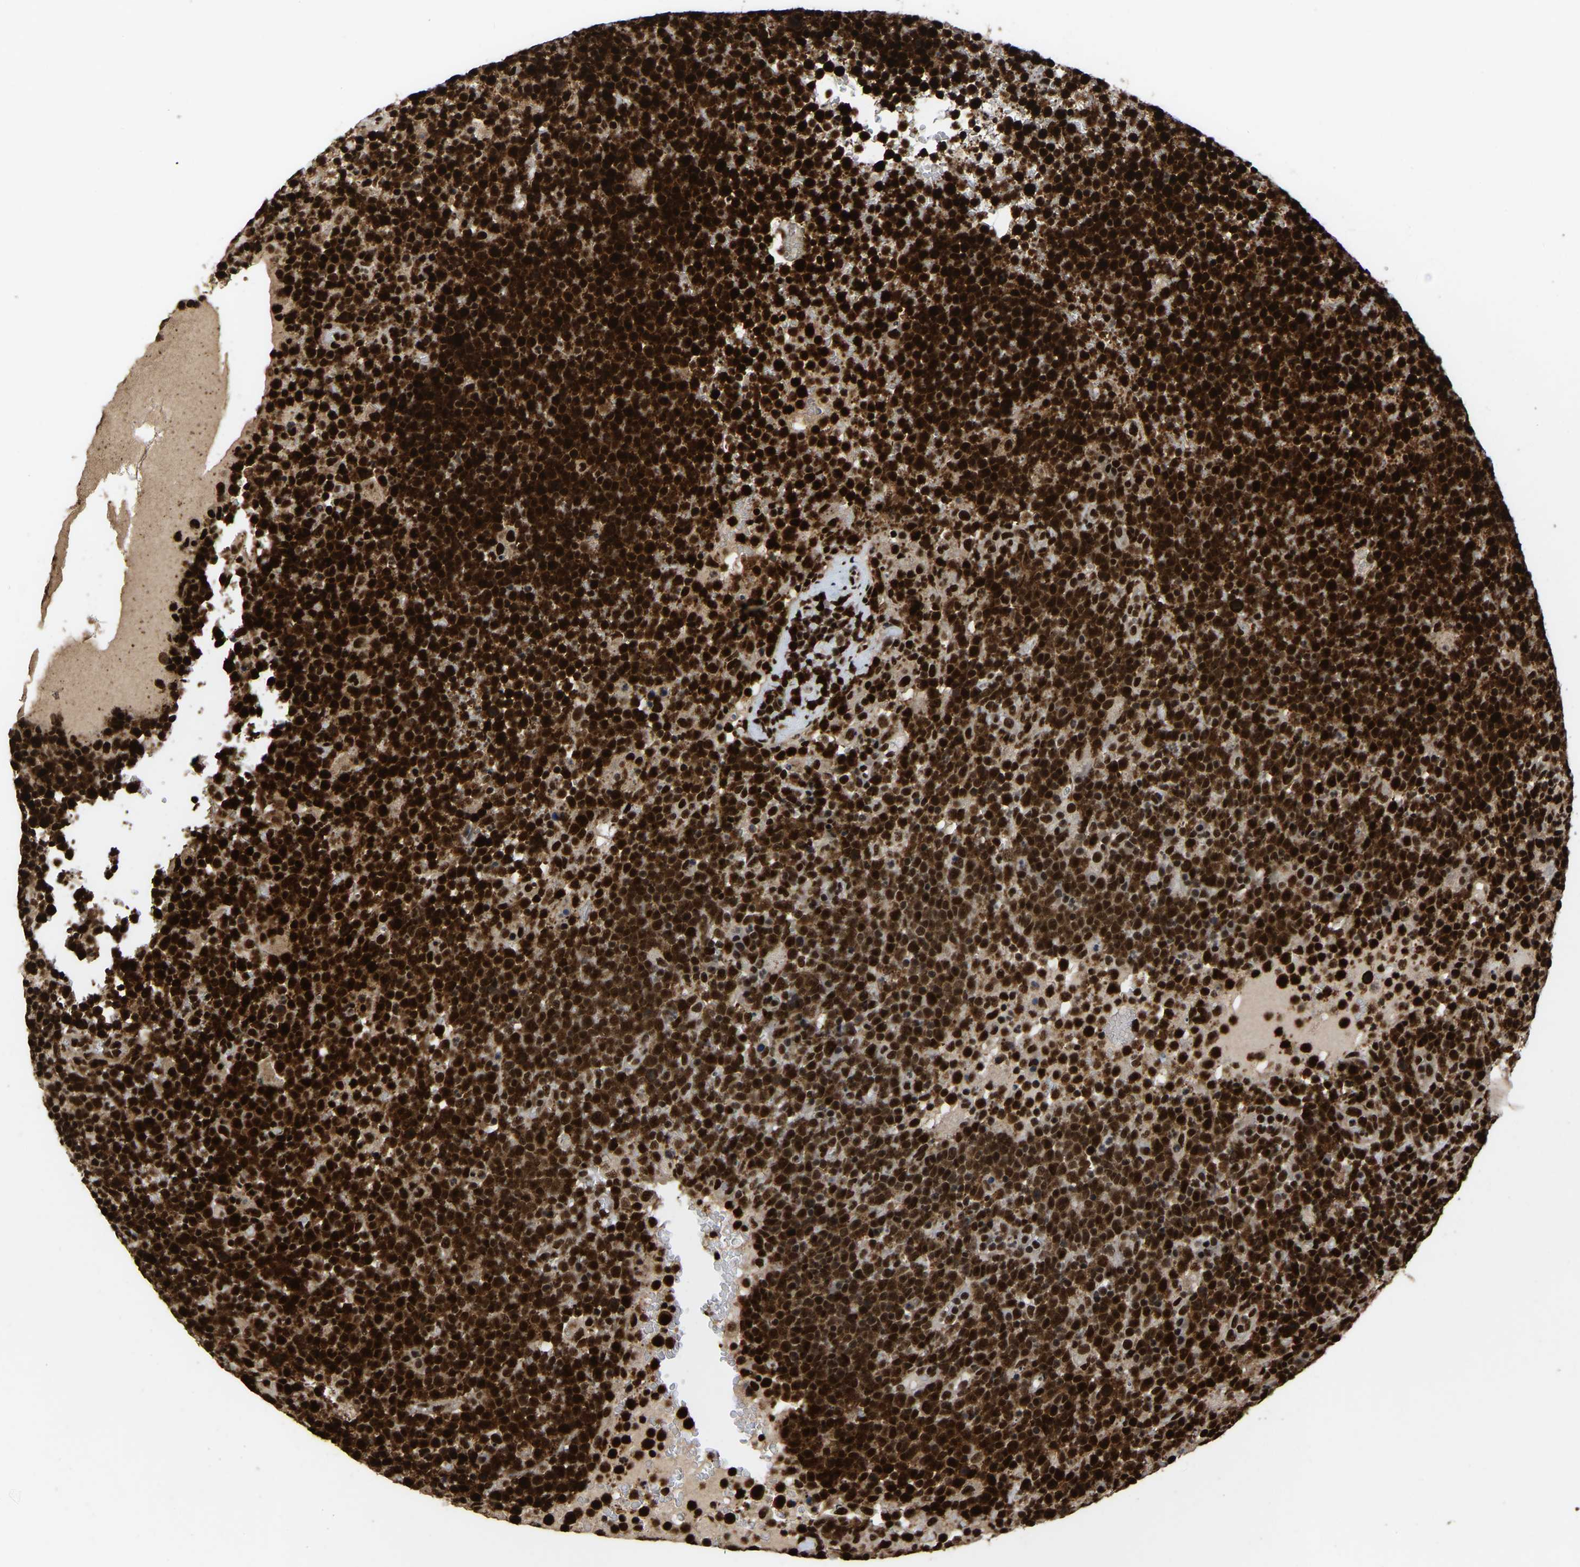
{"staining": {"intensity": "strong", "quantity": ">75%", "location": "nuclear"}, "tissue": "lymphoma", "cell_type": "Tumor cells", "image_type": "cancer", "snomed": [{"axis": "morphology", "description": "Malignant lymphoma, non-Hodgkin's type, High grade"}, {"axis": "topography", "description": "Lymph node"}], "caption": "Strong nuclear protein positivity is identified in approximately >75% of tumor cells in malignant lymphoma, non-Hodgkin's type (high-grade).", "gene": "TBL1XR1", "patient": {"sex": "male", "age": 61}}